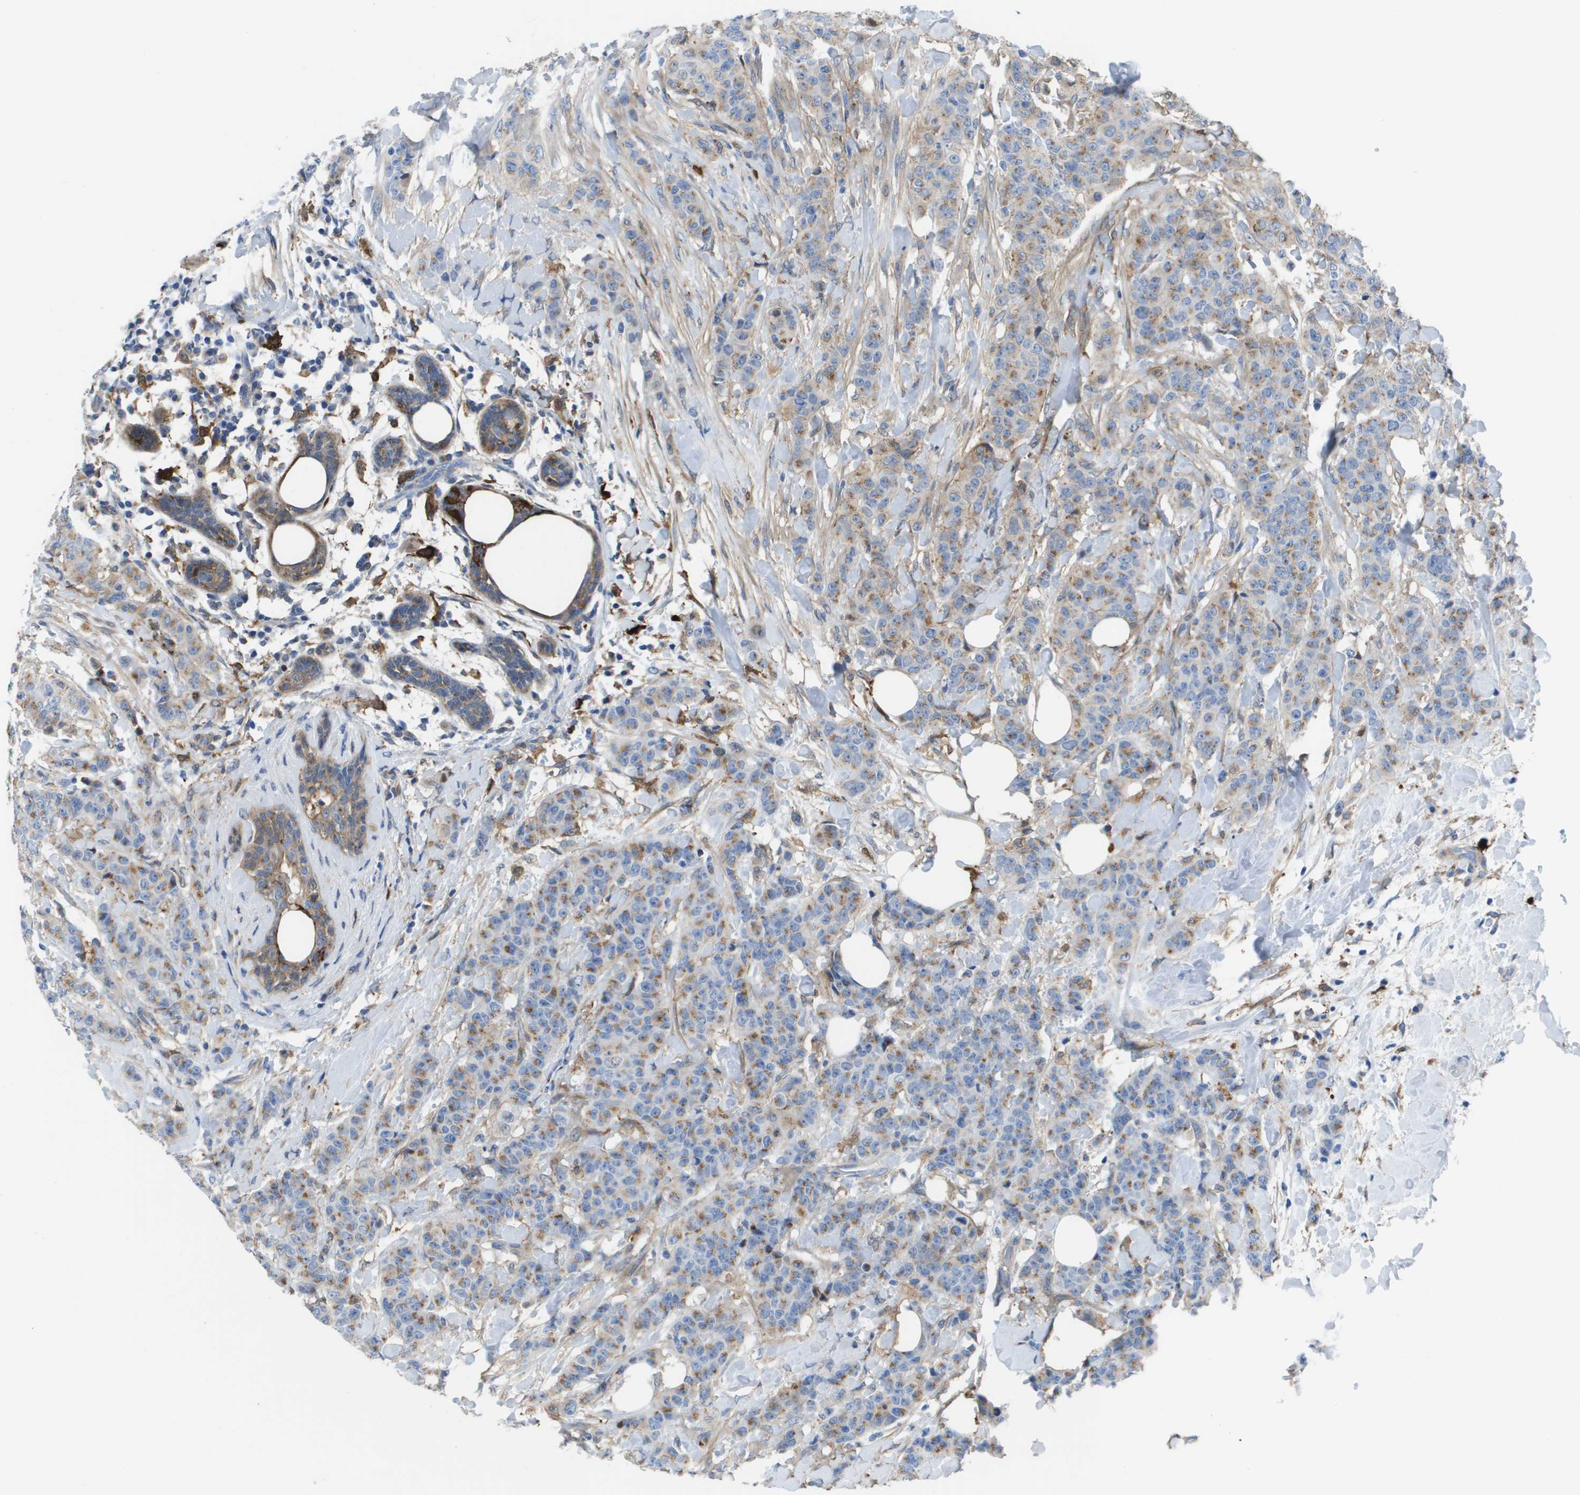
{"staining": {"intensity": "weak", "quantity": ">75%", "location": "cytoplasmic/membranous"}, "tissue": "breast cancer", "cell_type": "Tumor cells", "image_type": "cancer", "snomed": [{"axis": "morphology", "description": "Normal tissue, NOS"}, {"axis": "morphology", "description": "Duct carcinoma"}, {"axis": "topography", "description": "Breast"}], "caption": "A low amount of weak cytoplasmic/membranous staining is seen in about >75% of tumor cells in breast cancer (invasive ductal carcinoma) tissue.", "gene": "SLC37A2", "patient": {"sex": "female", "age": 40}}